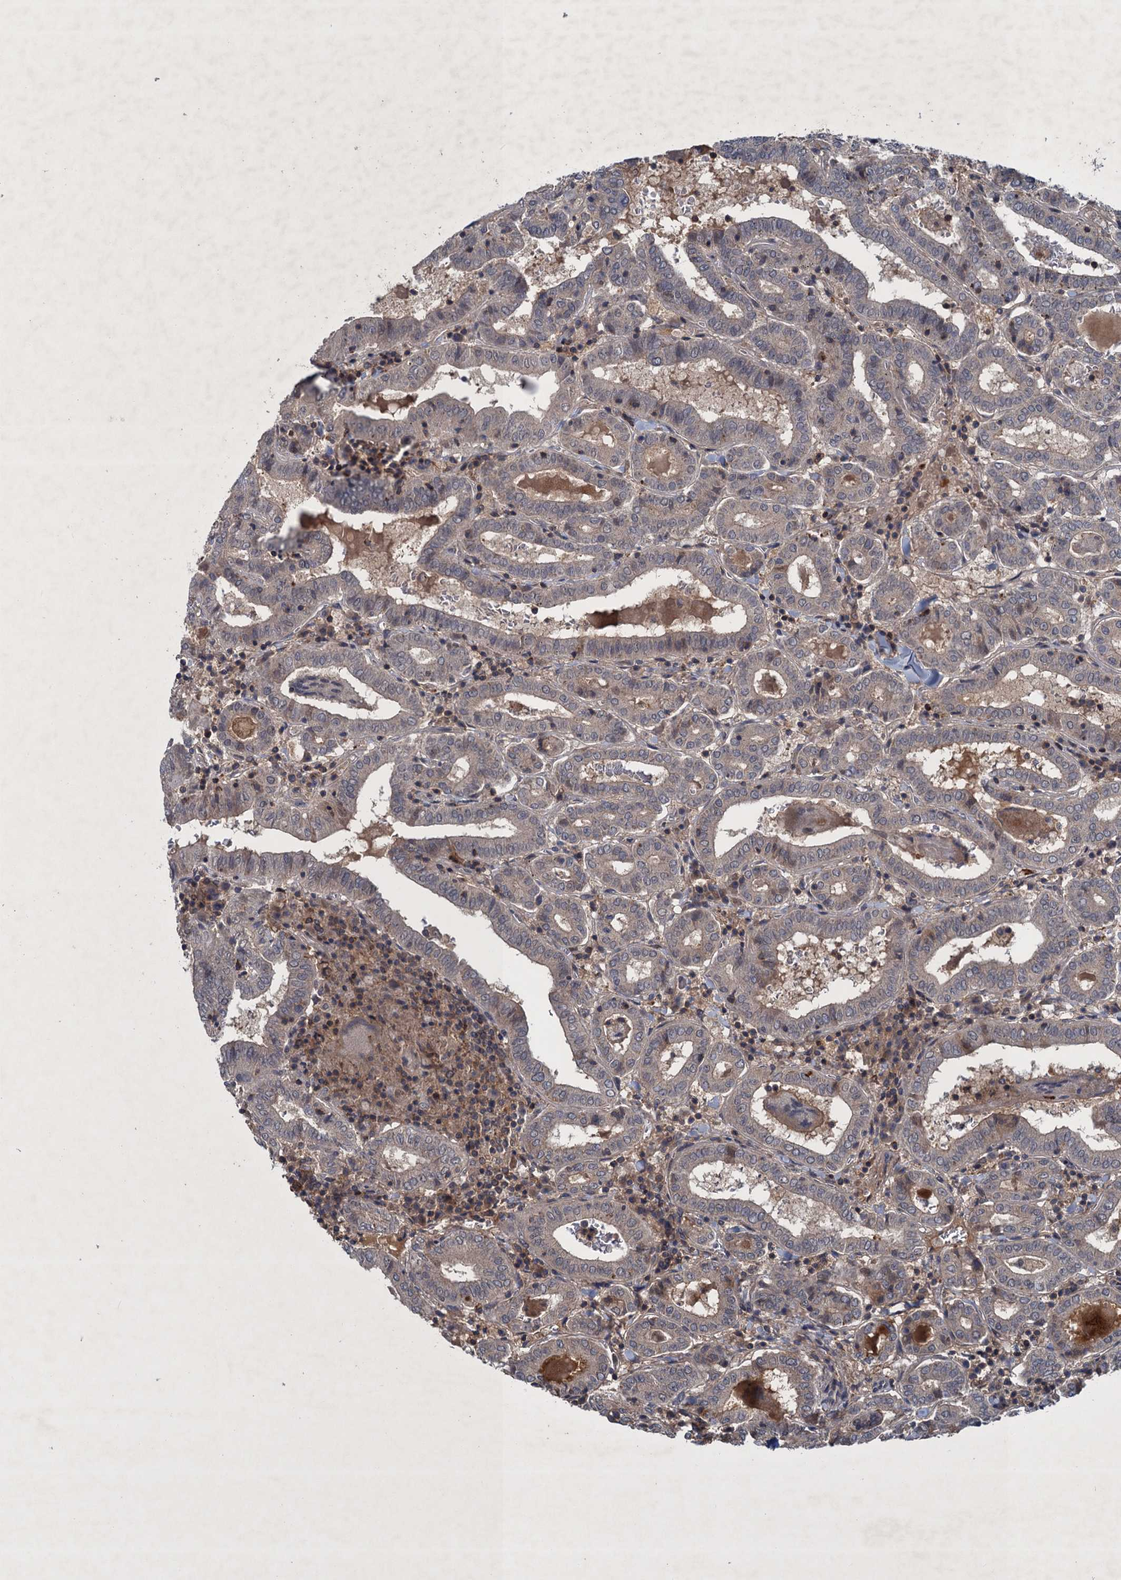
{"staining": {"intensity": "weak", "quantity": "<25%", "location": "cytoplasmic/membranous"}, "tissue": "thyroid cancer", "cell_type": "Tumor cells", "image_type": "cancer", "snomed": [{"axis": "morphology", "description": "Papillary adenocarcinoma, NOS"}, {"axis": "topography", "description": "Thyroid gland"}], "caption": "The immunohistochemistry (IHC) photomicrograph has no significant positivity in tumor cells of thyroid cancer tissue. The staining is performed using DAB (3,3'-diaminobenzidine) brown chromogen with nuclei counter-stained in using hematoxylin.", "gene": "RNF165", "patient": {"sex": "female", "age": 72}}